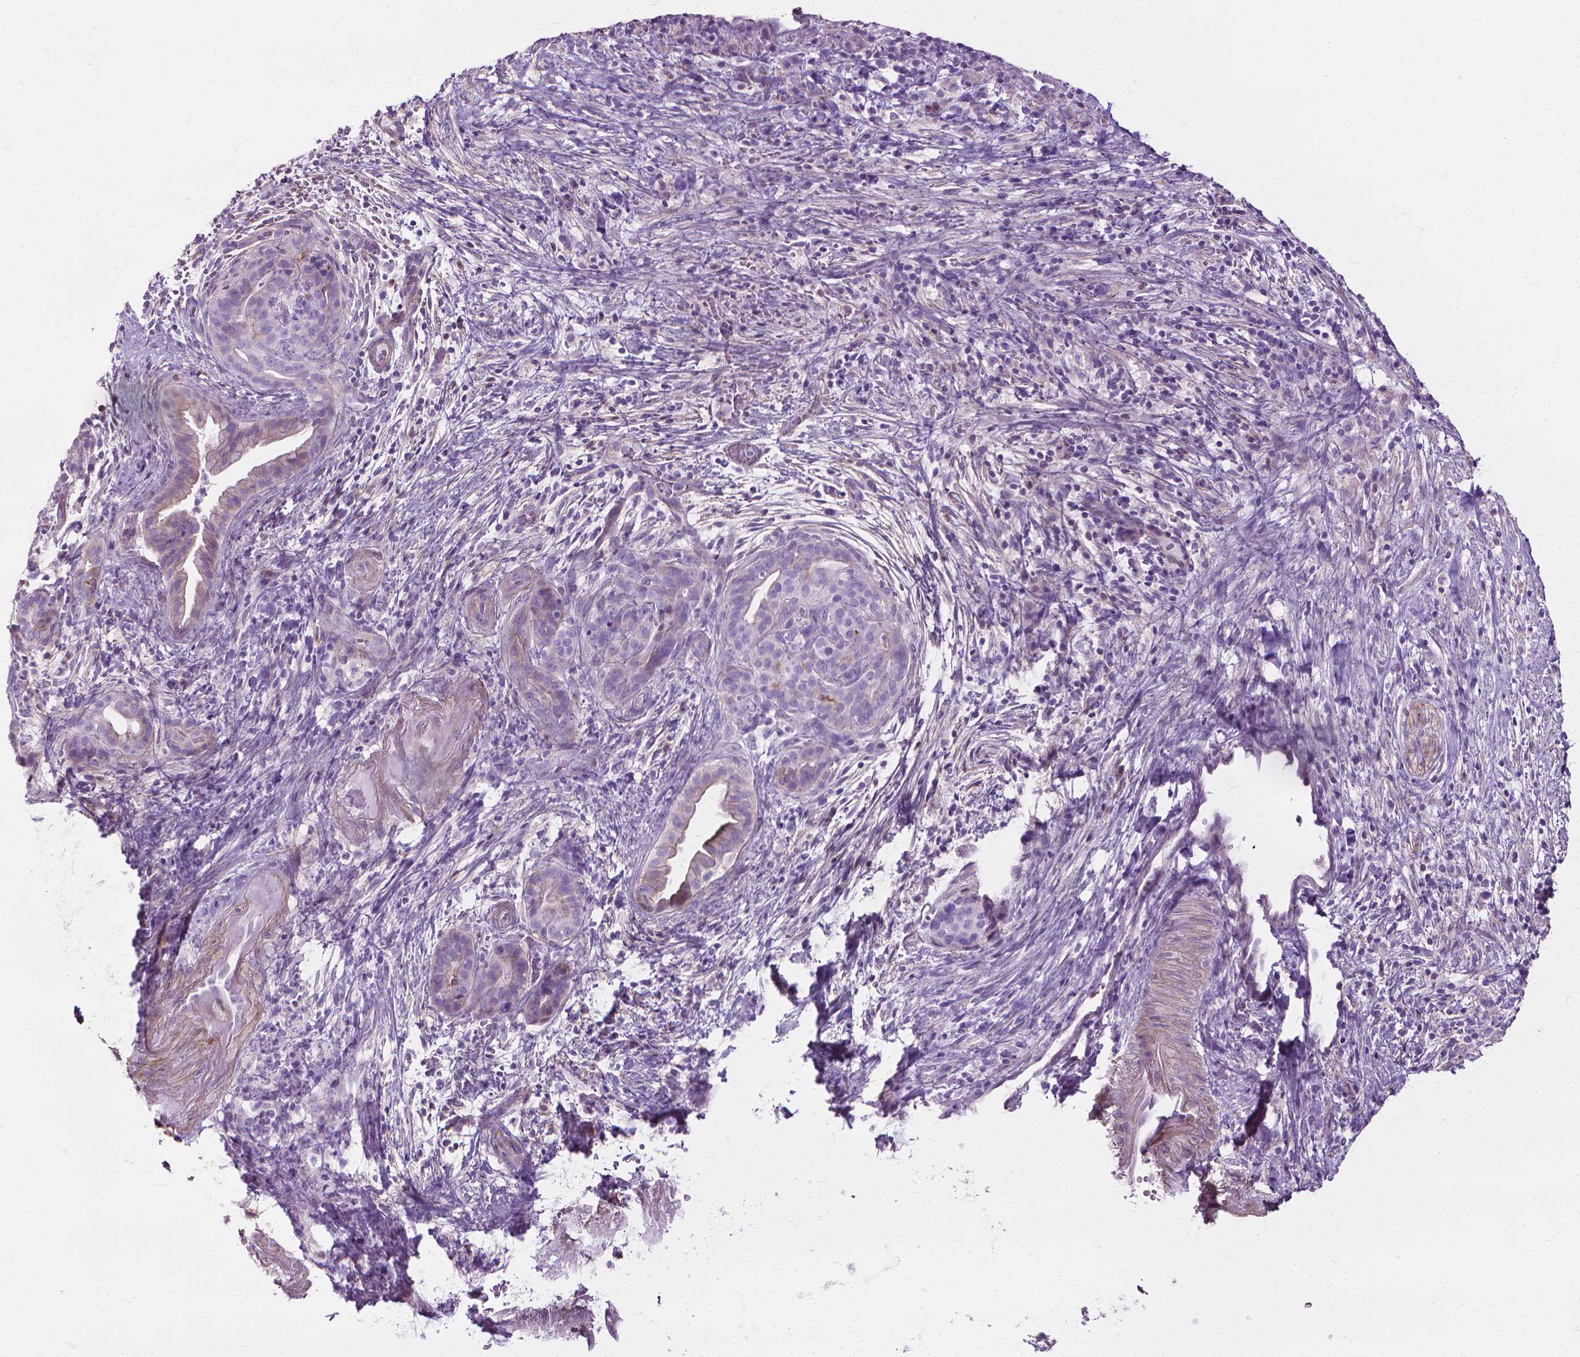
{"staining": {"intensity": "negative", "quantity": "none", "location": "none"}, "tissue": "pancreatic cancer", "cell_type": "Tumor cells", "image_type": "cancer", "snomed": [{"axis": "morphology", "description": "Adenocarcinoma, NOS"}, {"axis": "topography", "description": "Pancreas"}], "caption": "DAB (3,3'-diaminobenzidine) immunohistochemical staining of human pancreatic adenocarcinoma reveals no significant positivity in tumor cells. The staining is performed using DAB brown chromogen with nuclei counter-stained in using hematoxylin.", "gene": "CFAP157", "patient": {"sex": "male", "age": 44}}